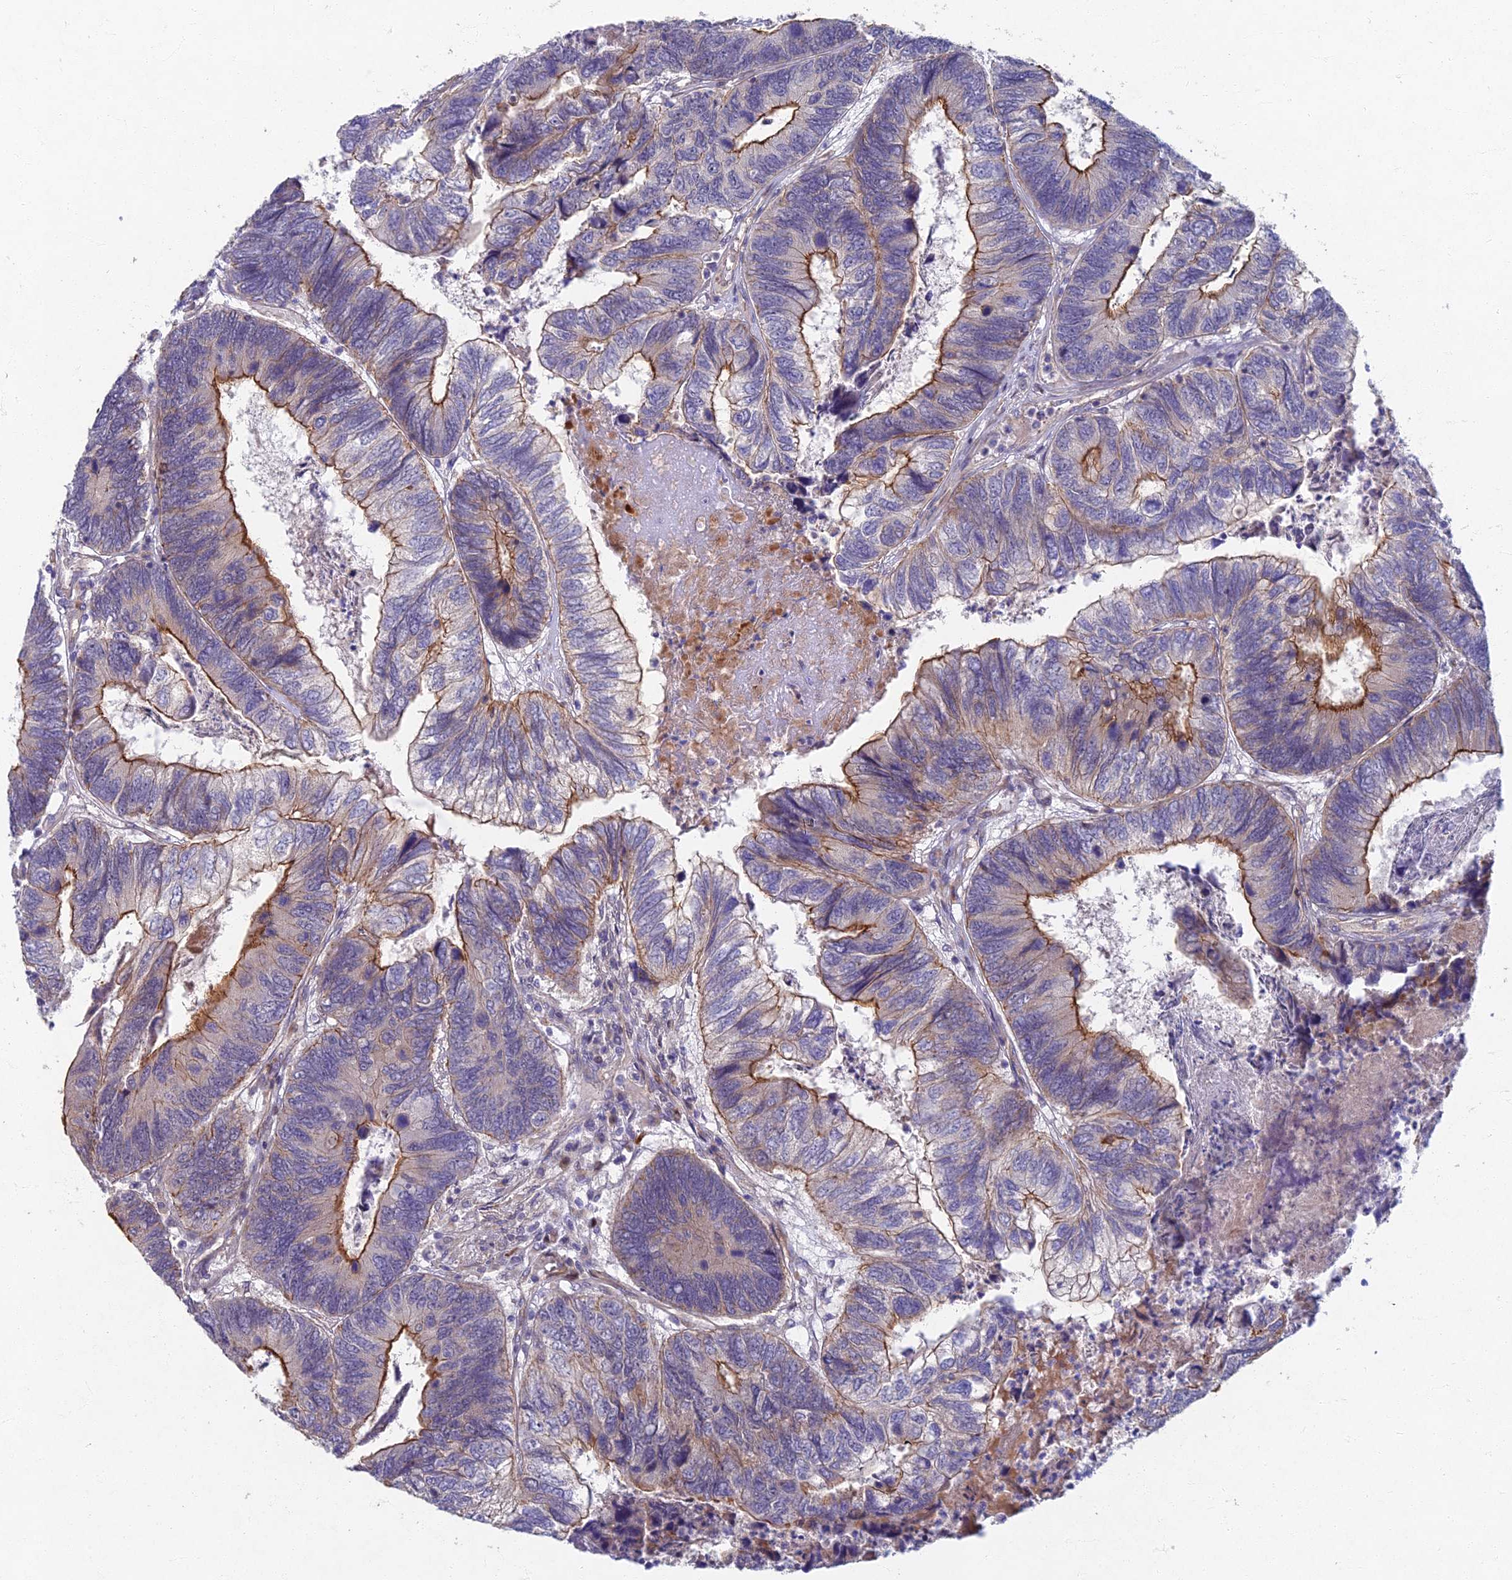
{"staining": {"intensity": "strong", "quantity": "25%-75%", "location": "cytoplasmic/membranous"}, "tissue": "colorectal cancer", "cell_type": "Tumor cells", "image_type": "cancer", "snomed": [{"axis": "morphology", "description": "Adenocarcinoma, NOS"}, {"axis": "topography", "description": "Colon"}], "caption": "Colorectal adenocarcinoma stained with DAB immunohistochemistry (IHC) exhibits high levels of strong cytoplasmic/membranous positivity in approximately 25%-75% of tumor cells.", "gene": "RHBDL2", "patient": {"sex": "female", "age": 67}}